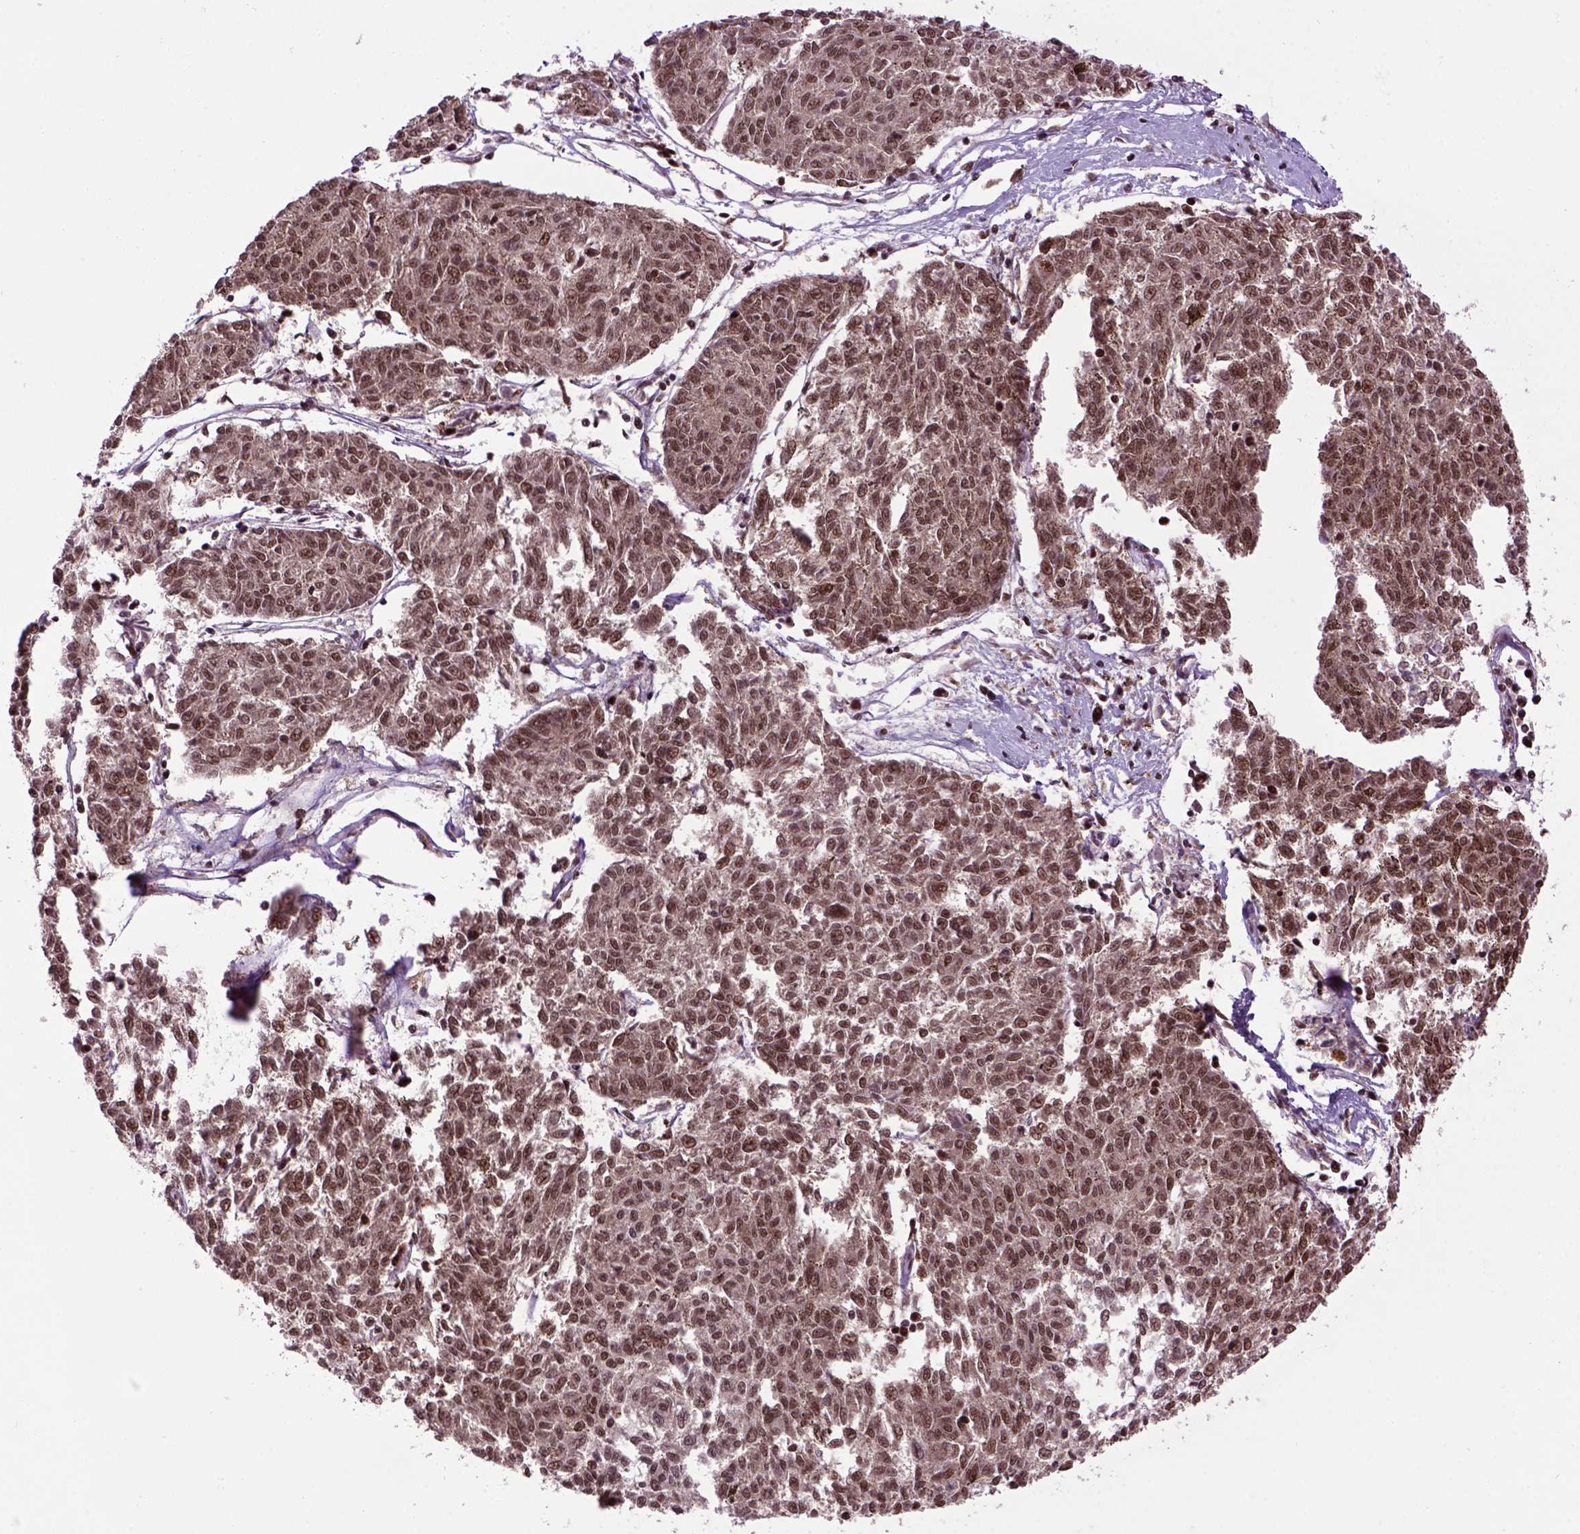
{"staining": {"intensity": "moderate", "quantity": ">75%", "location": "cytoplasmic/membranous,nuclear"}, "tissue": "melanoma", "cell_type": "Tumor cells", "image_type": "cancer", "snomed": [{"axis": "morphology", "description": "Malignant melanoma, NOS"}, {"axis": "topography", "description": "Skin"}], "caption": "Protein analysis of melanoma tissue exhibits moderate cytoplasmic/membranous and nuclear positivity in approximately >75% of tumor cells.", "gene": "CELF1", "patient": {"sex": "female", "age": 72}}